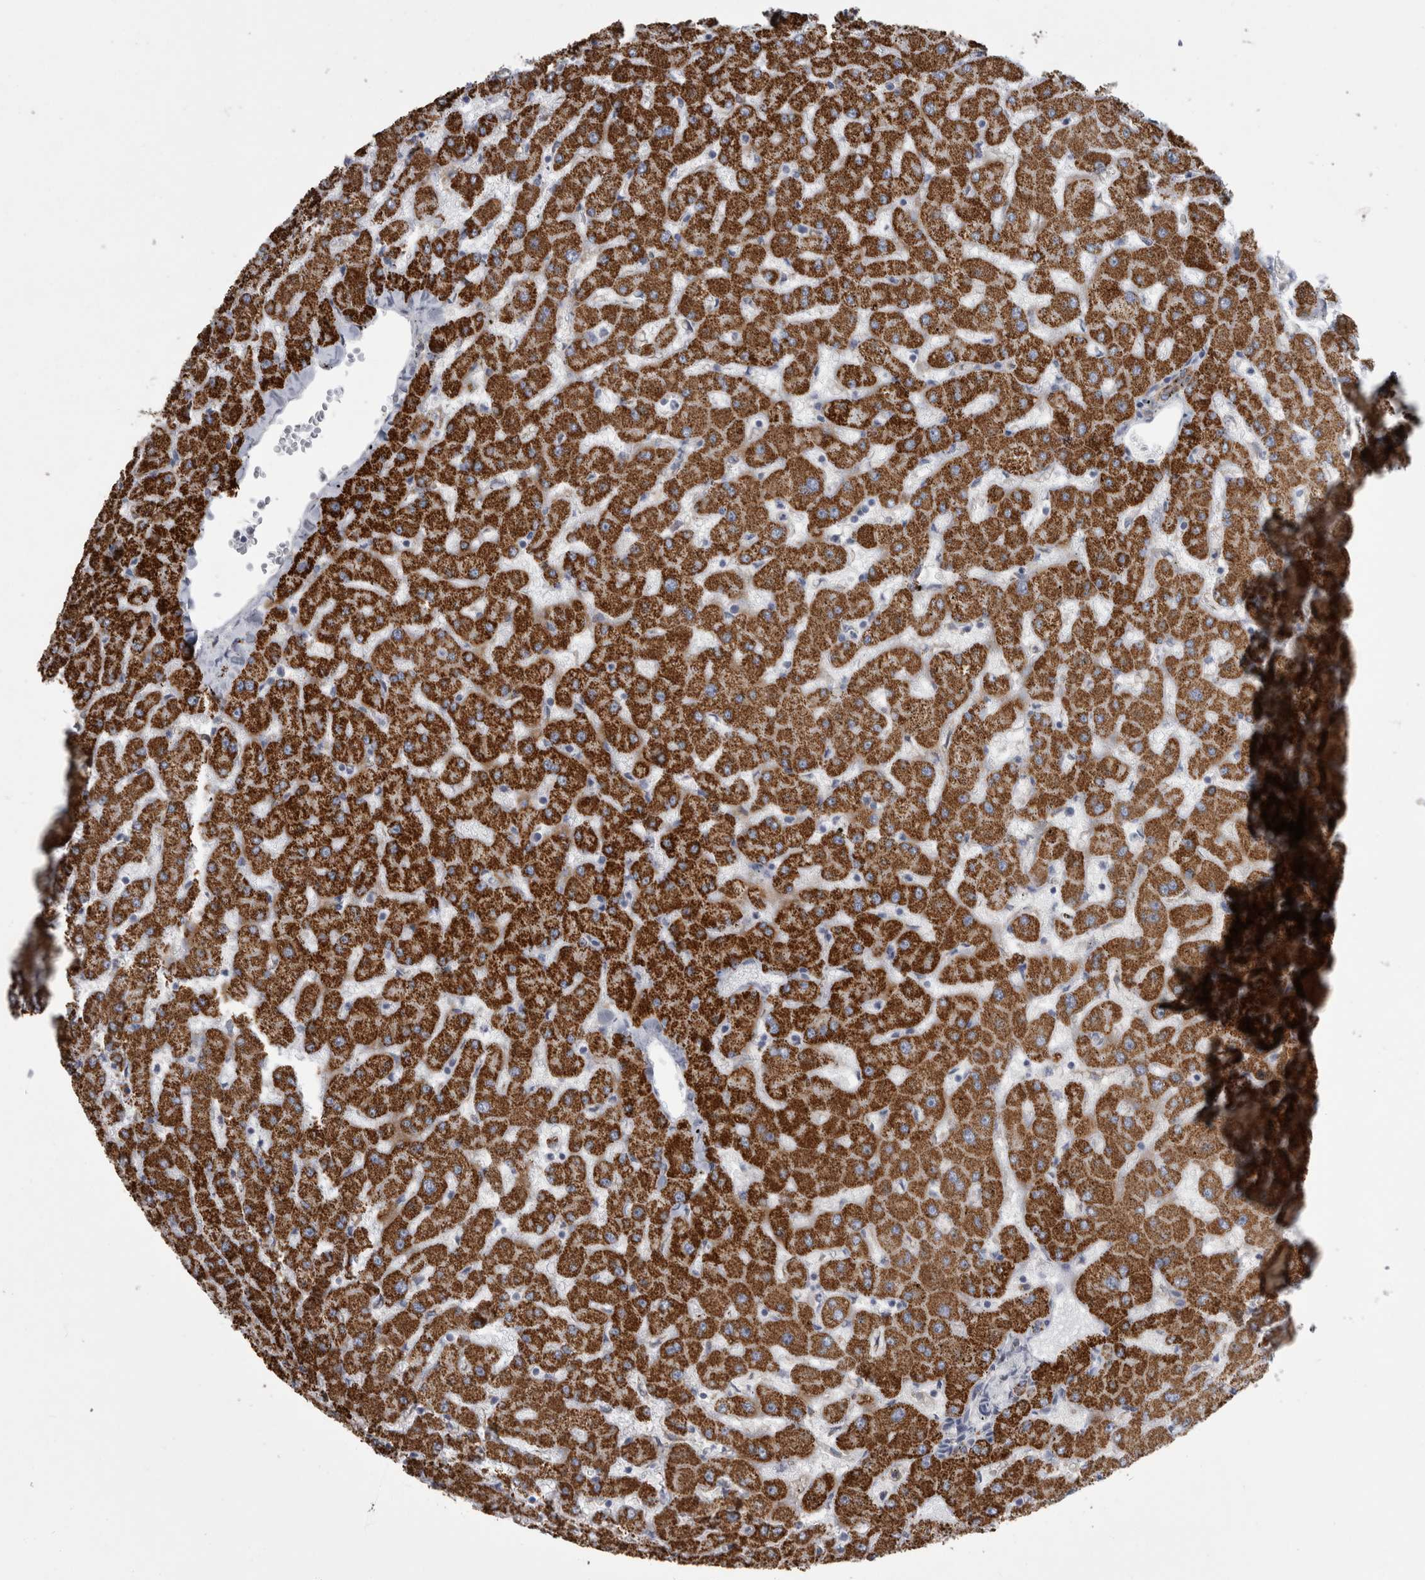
{"staining": {"intensity": "moderate", "quantity": ">75%", "location": "cytoplasmic/membranous"}, "tissue": "liver", "cell_type": "Cholangiocytes", "image_type": "normal", "snomed": [{"axis": "morphology", "description": "Normal tissue, NOS"}, {"axis": "topography", "description": "Liver"}], "caption": "Liver stained with DAB (3,3'-diaminobenzidine) immunohistochemistry shows medium levels of moderate cytoplasmic/membranous positivity in about >75% of cholangiocytes.", "gene": "GATM", "patient": {"sex": "female", "age": 63}}